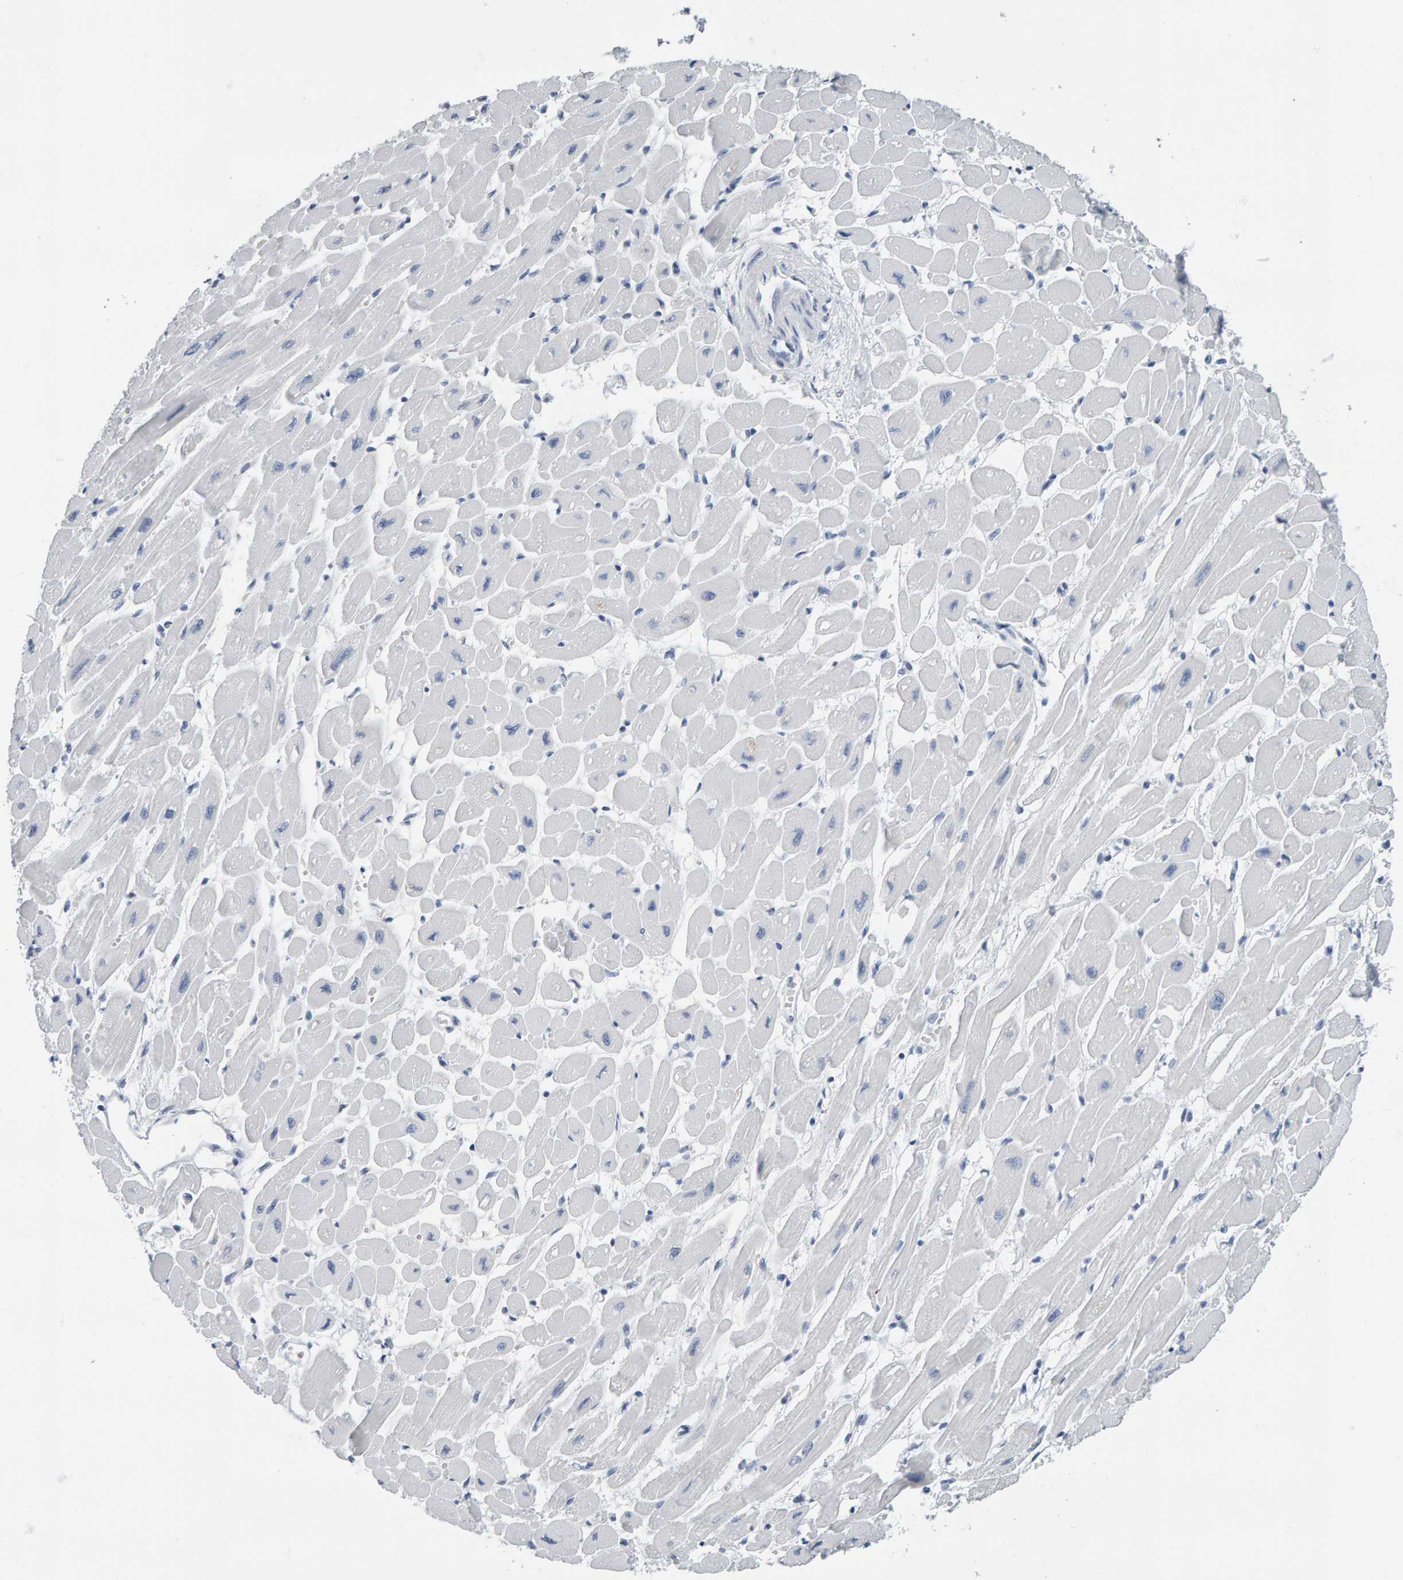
{"staining": {"intensity": "negative", "quantity": "none", "location": "none"}, "tissue": "heart muscle", "cell_type": "Cardiomyocytes", "image_type": "normal", "snomed": [{"axis": "morphology", "description": "Normal tissue, NOS"}, {"axis": "topography", "description": "Heart"}], "caption": "Immunohistochemistry of normal heart muscle shows no staining in cardiomyocytes. The staining was performed using DAB to visualize the protein expression in brown, while the nuclei were stained in blue with hematoxylin (Magnification: 20x).", "gene": "SPACA3", "patient": {"sex": "female", "age": 54}}